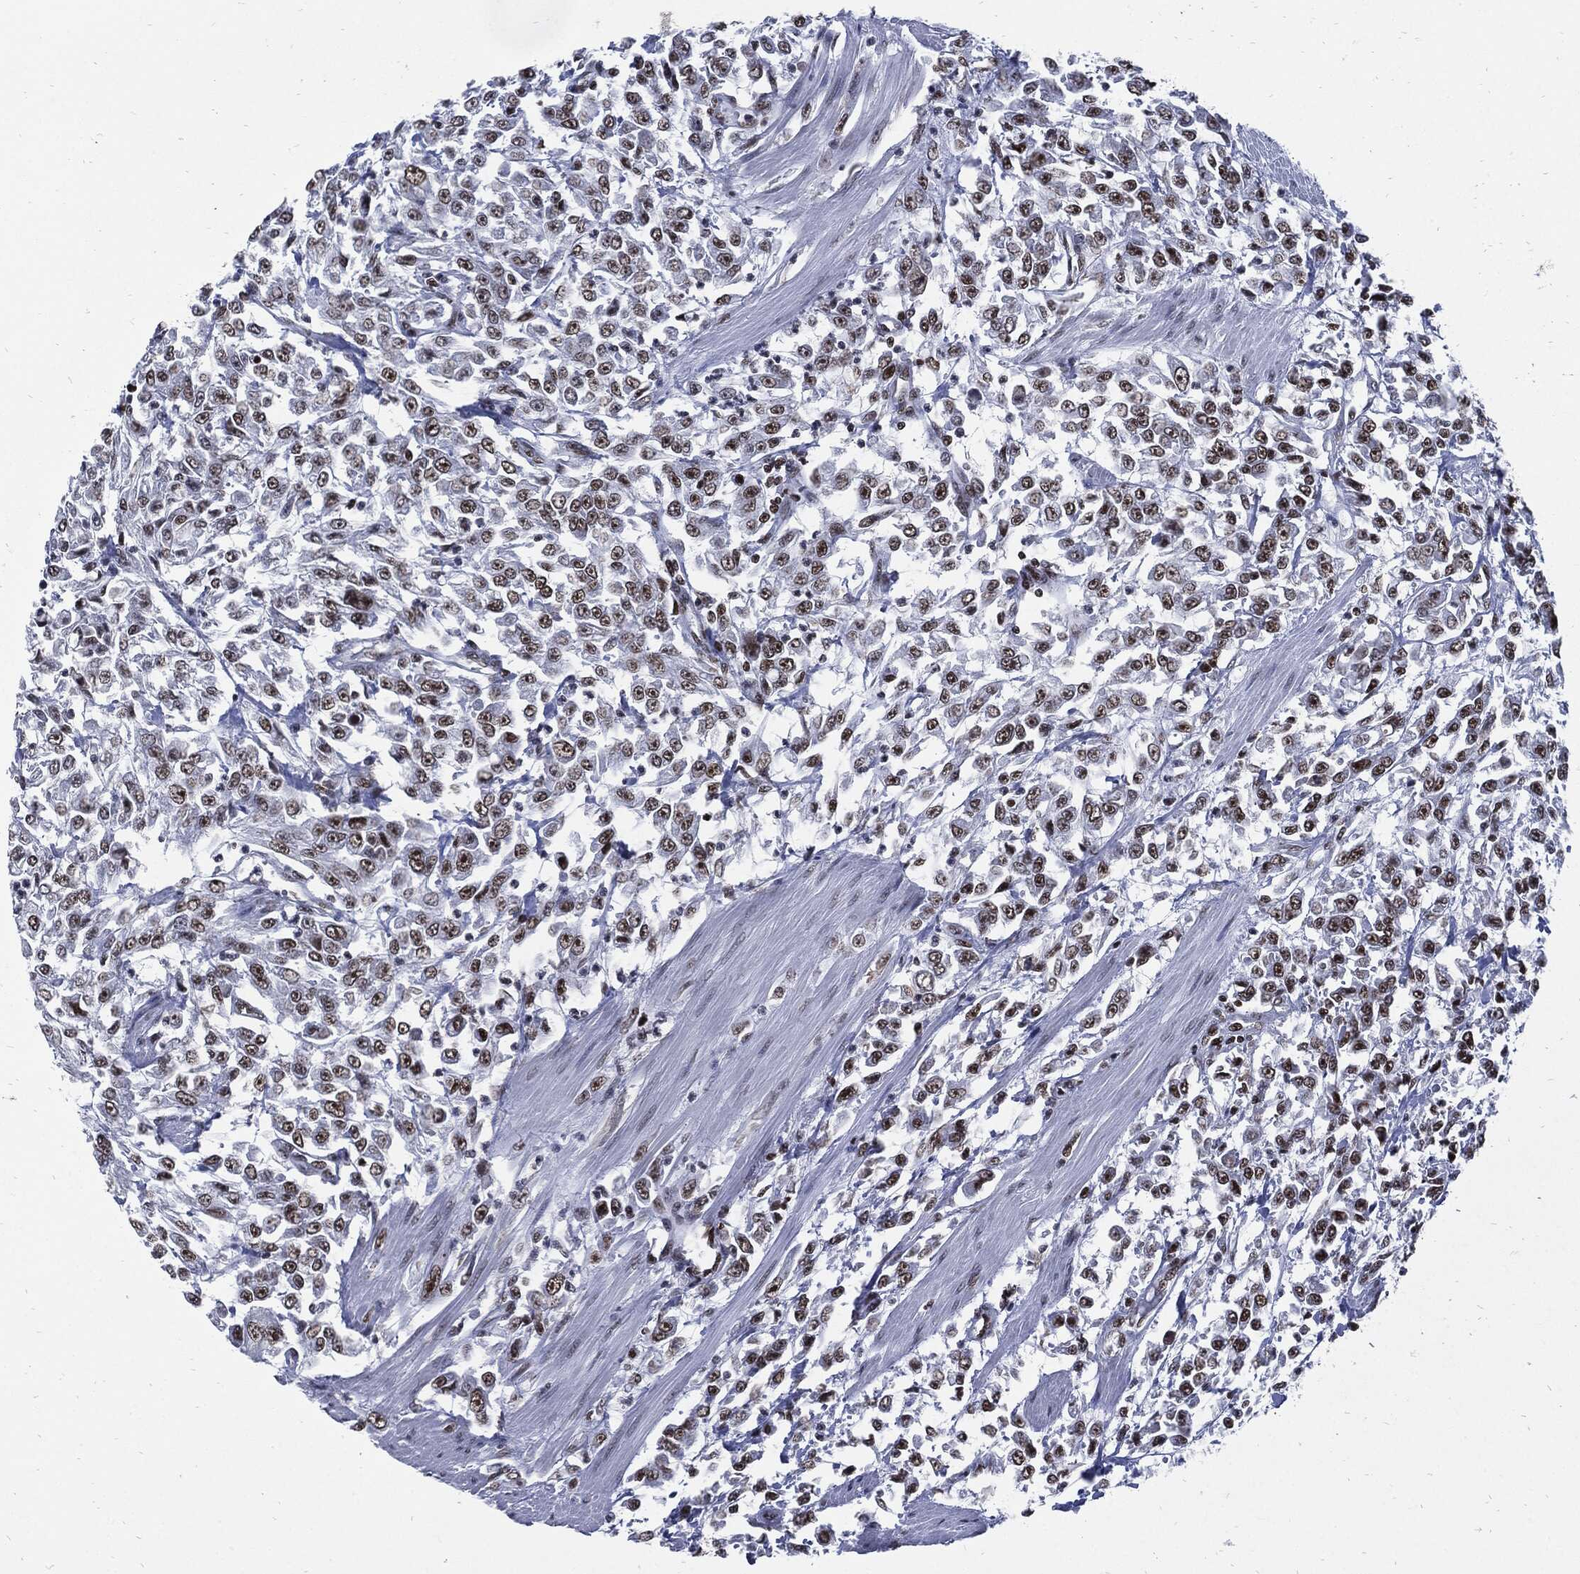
{"staining": {"intensity": "moderate", "quantity": ">75%", "location": "nuclear"}, "tissue": "urothelial cancer", "cell_type": "Tumor cells", "image_type": "cancer", "snomed": [{"axis": "morphology", "description": "Urothelial carcinoma, High grade"}, {"axis": "topography", "description": "Urinary bladder"}], "caption": "This micrograph exhibits IHC staining of human urothelial carcinoma (high-grade), with medium moderate nuclear positivity in approximately >75% of tumor cells.", "gene": "TERF2", "patient": {"sex": "male", "age": 46}}